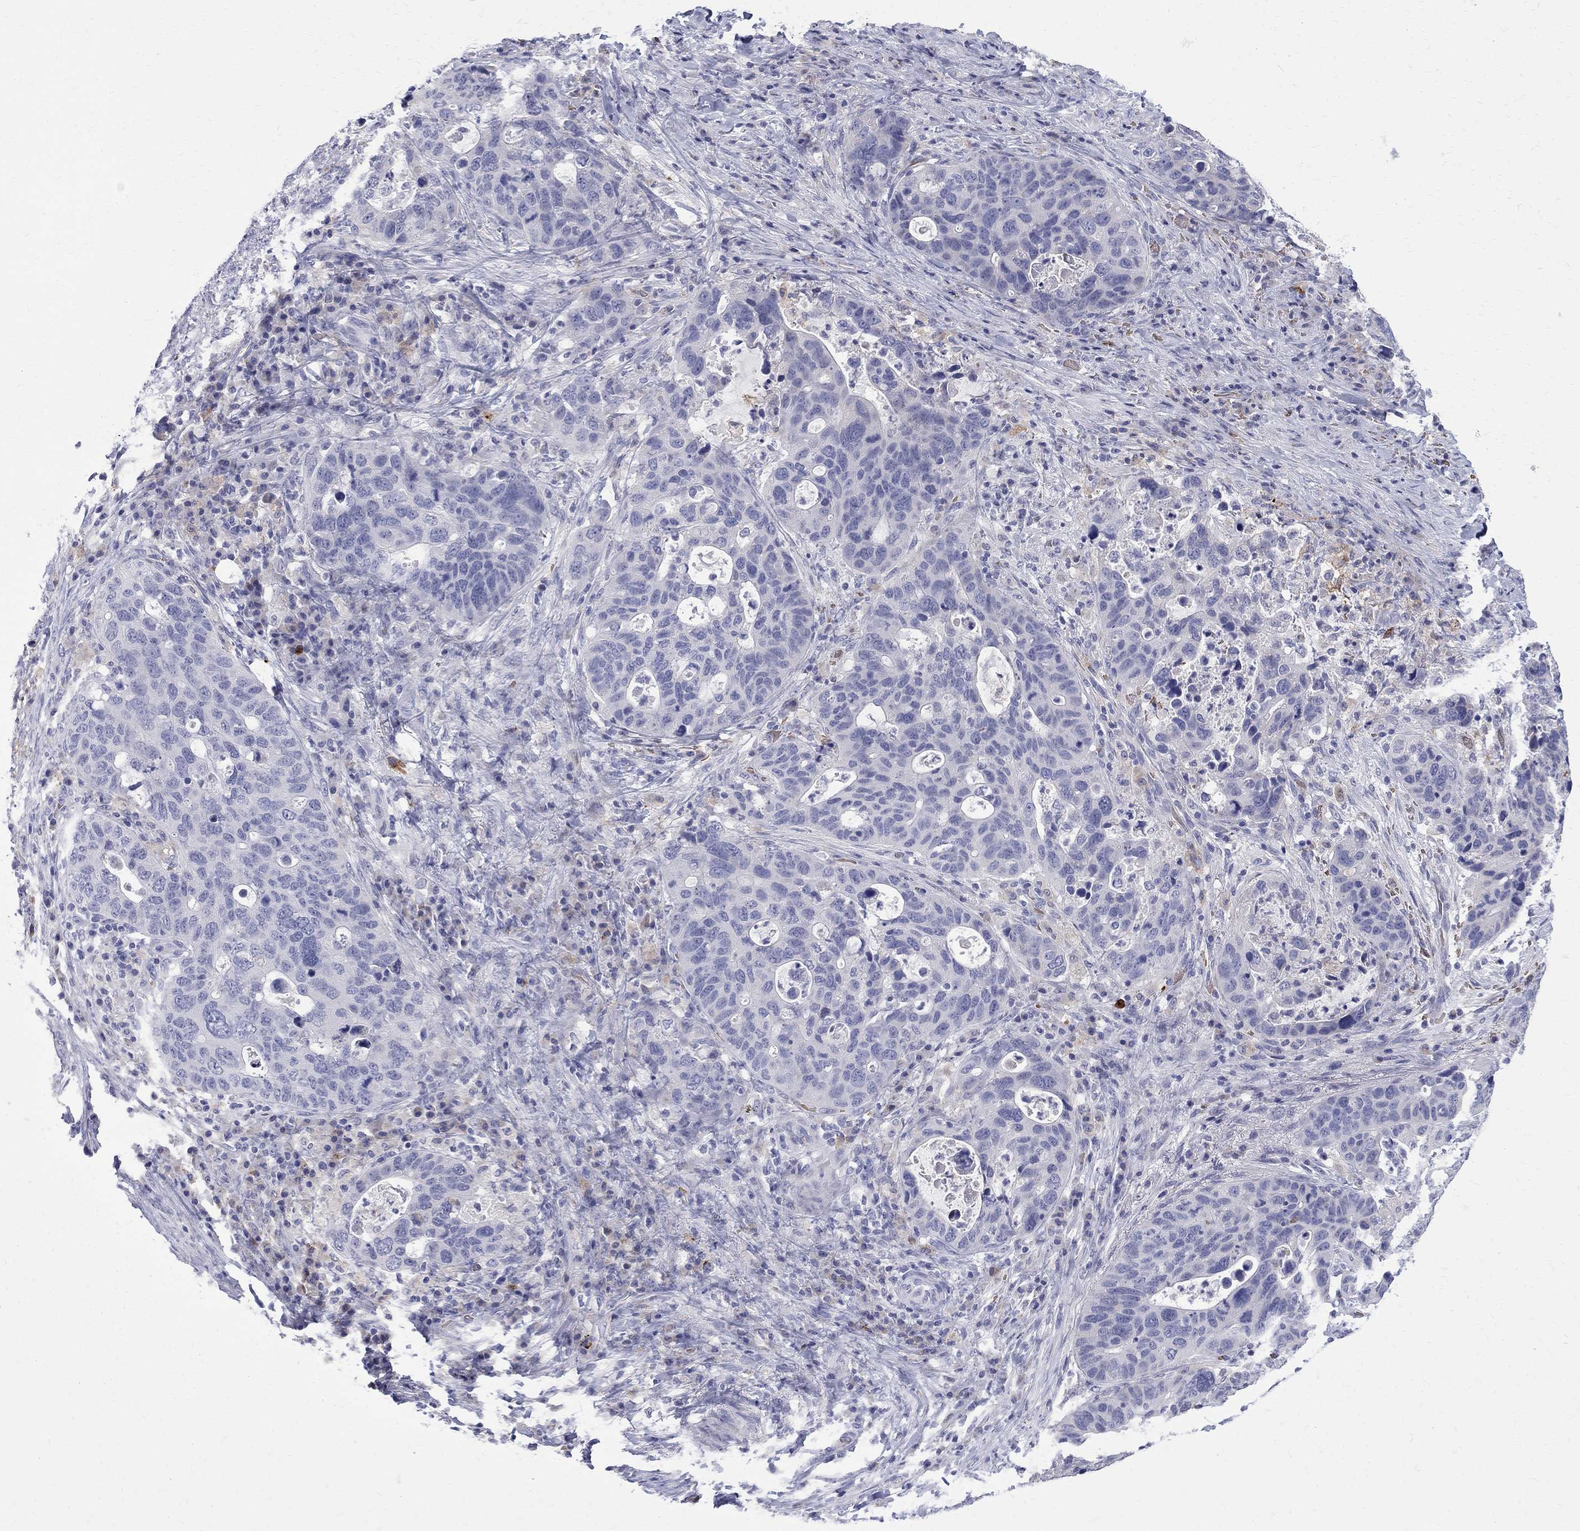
{"staining": {"intensity": "negative", "quantity": "none", "location": "none"}, "tissue": "stomach cancer", "cell_type": "Tumor cells", "image_type": "cancer", "snomed": [{"axis": "morphology", "description": "Adenocarcinoma, NOS"}, {"axis": "topography", "description": "Stomach"}], "caption": "Immunohistochemistry (IHC) histopathology image of neoplastic tissue: human stomach cancer stained with DAB displays no significant protein expression in tumor cells.", "gene": "AGER", "patient": {"sex": "male", "age": 54}}